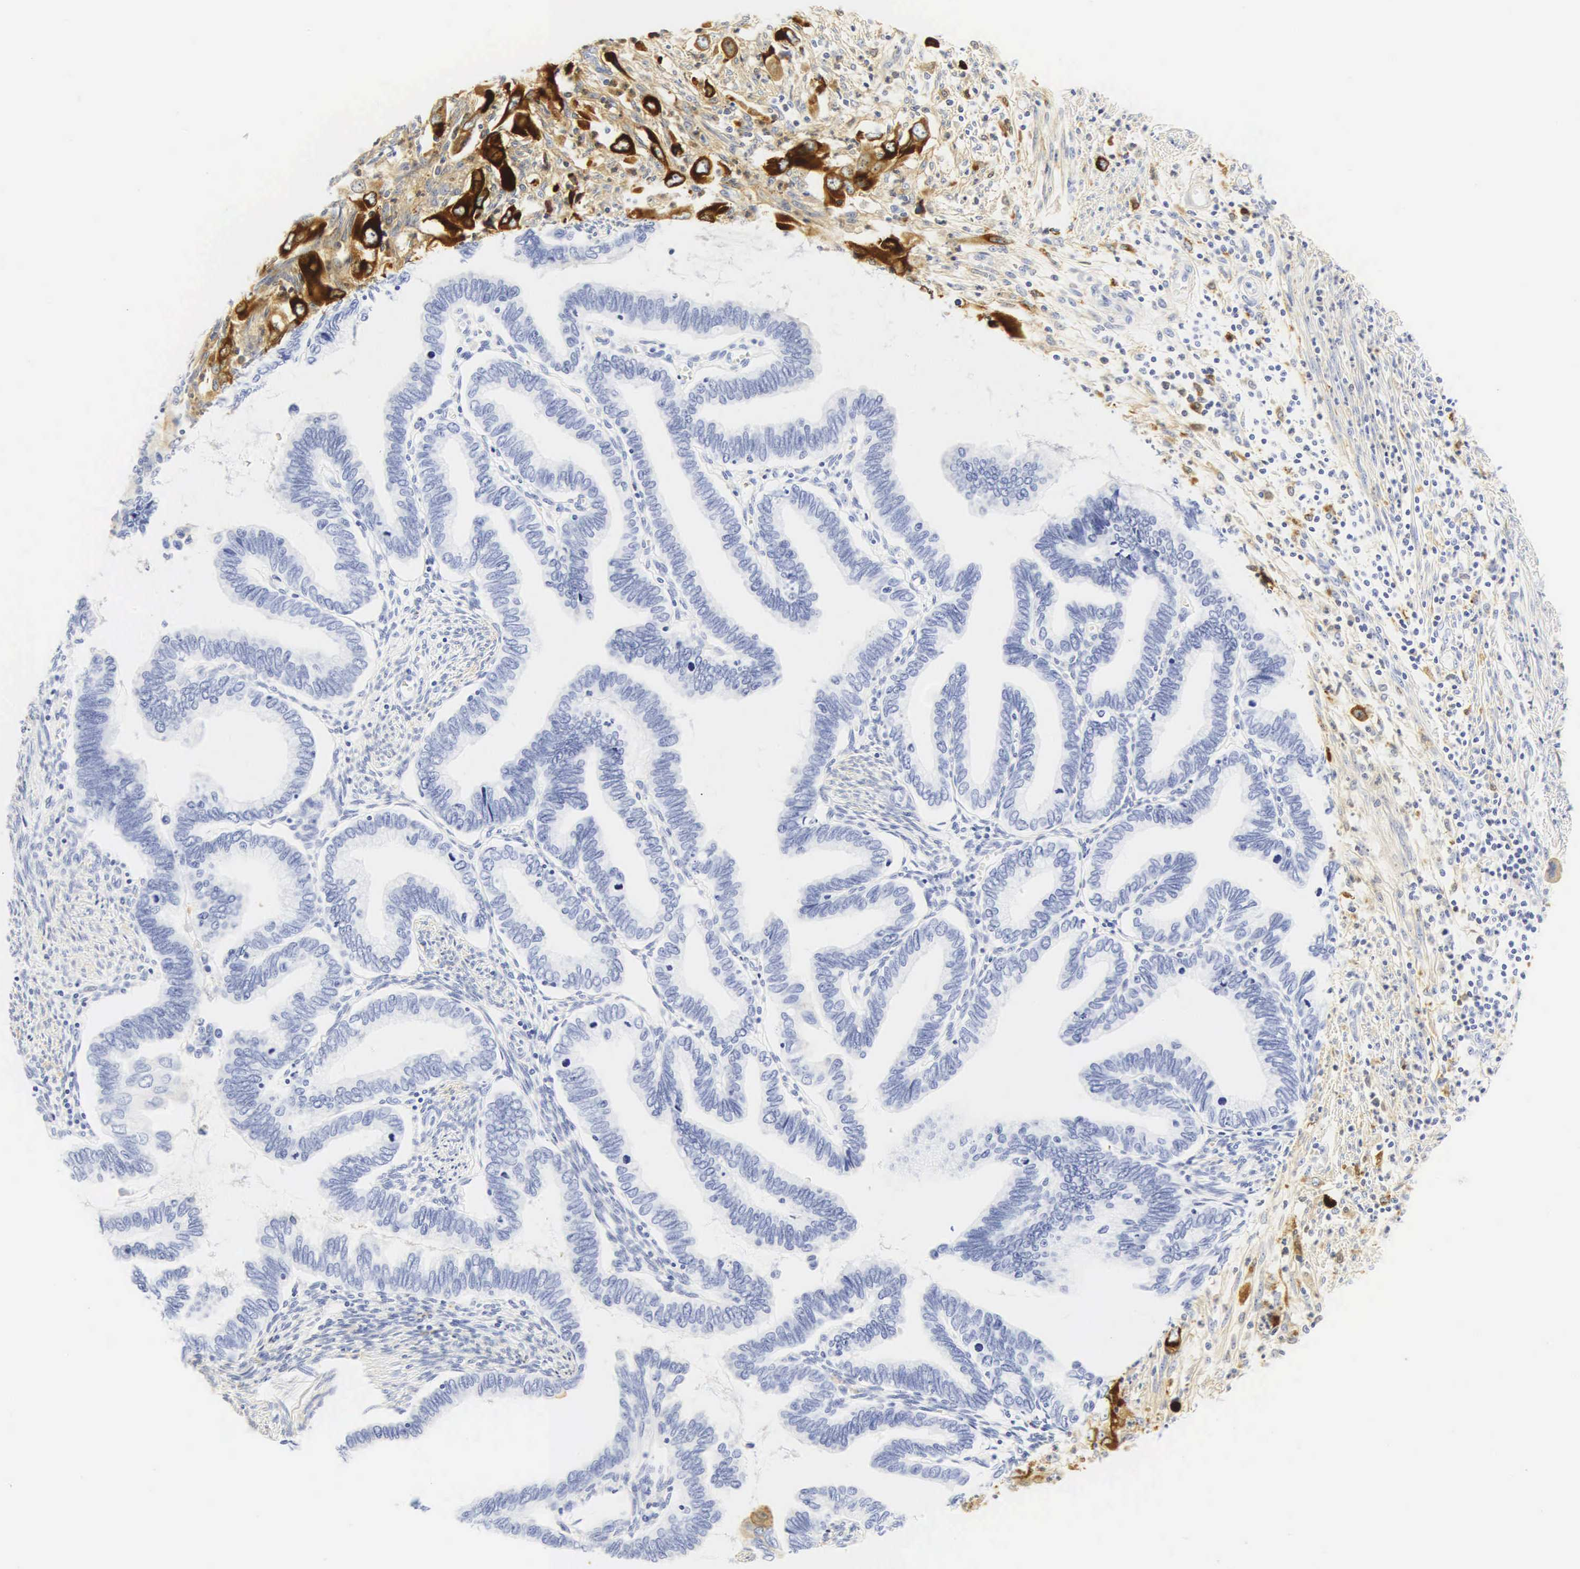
{"staining": {"intensity": "negative", "quantity": "none", "location": "none"}, "tissue": "cervical cancer", "cell_type": "Tumor cells", "image_type": "cancer", "snomed": [{"axis": "morphology", "description": "Adenocarcinoma, NOS"}, {"axis": "topography", "description": "Cervix"}], "caption": "Histopathology image shows no significant protein positivity in tumor cells of adenocarcinoma (cervical).", "gene": "CGB3", "patient": {"sex": "female", "age": 49}}